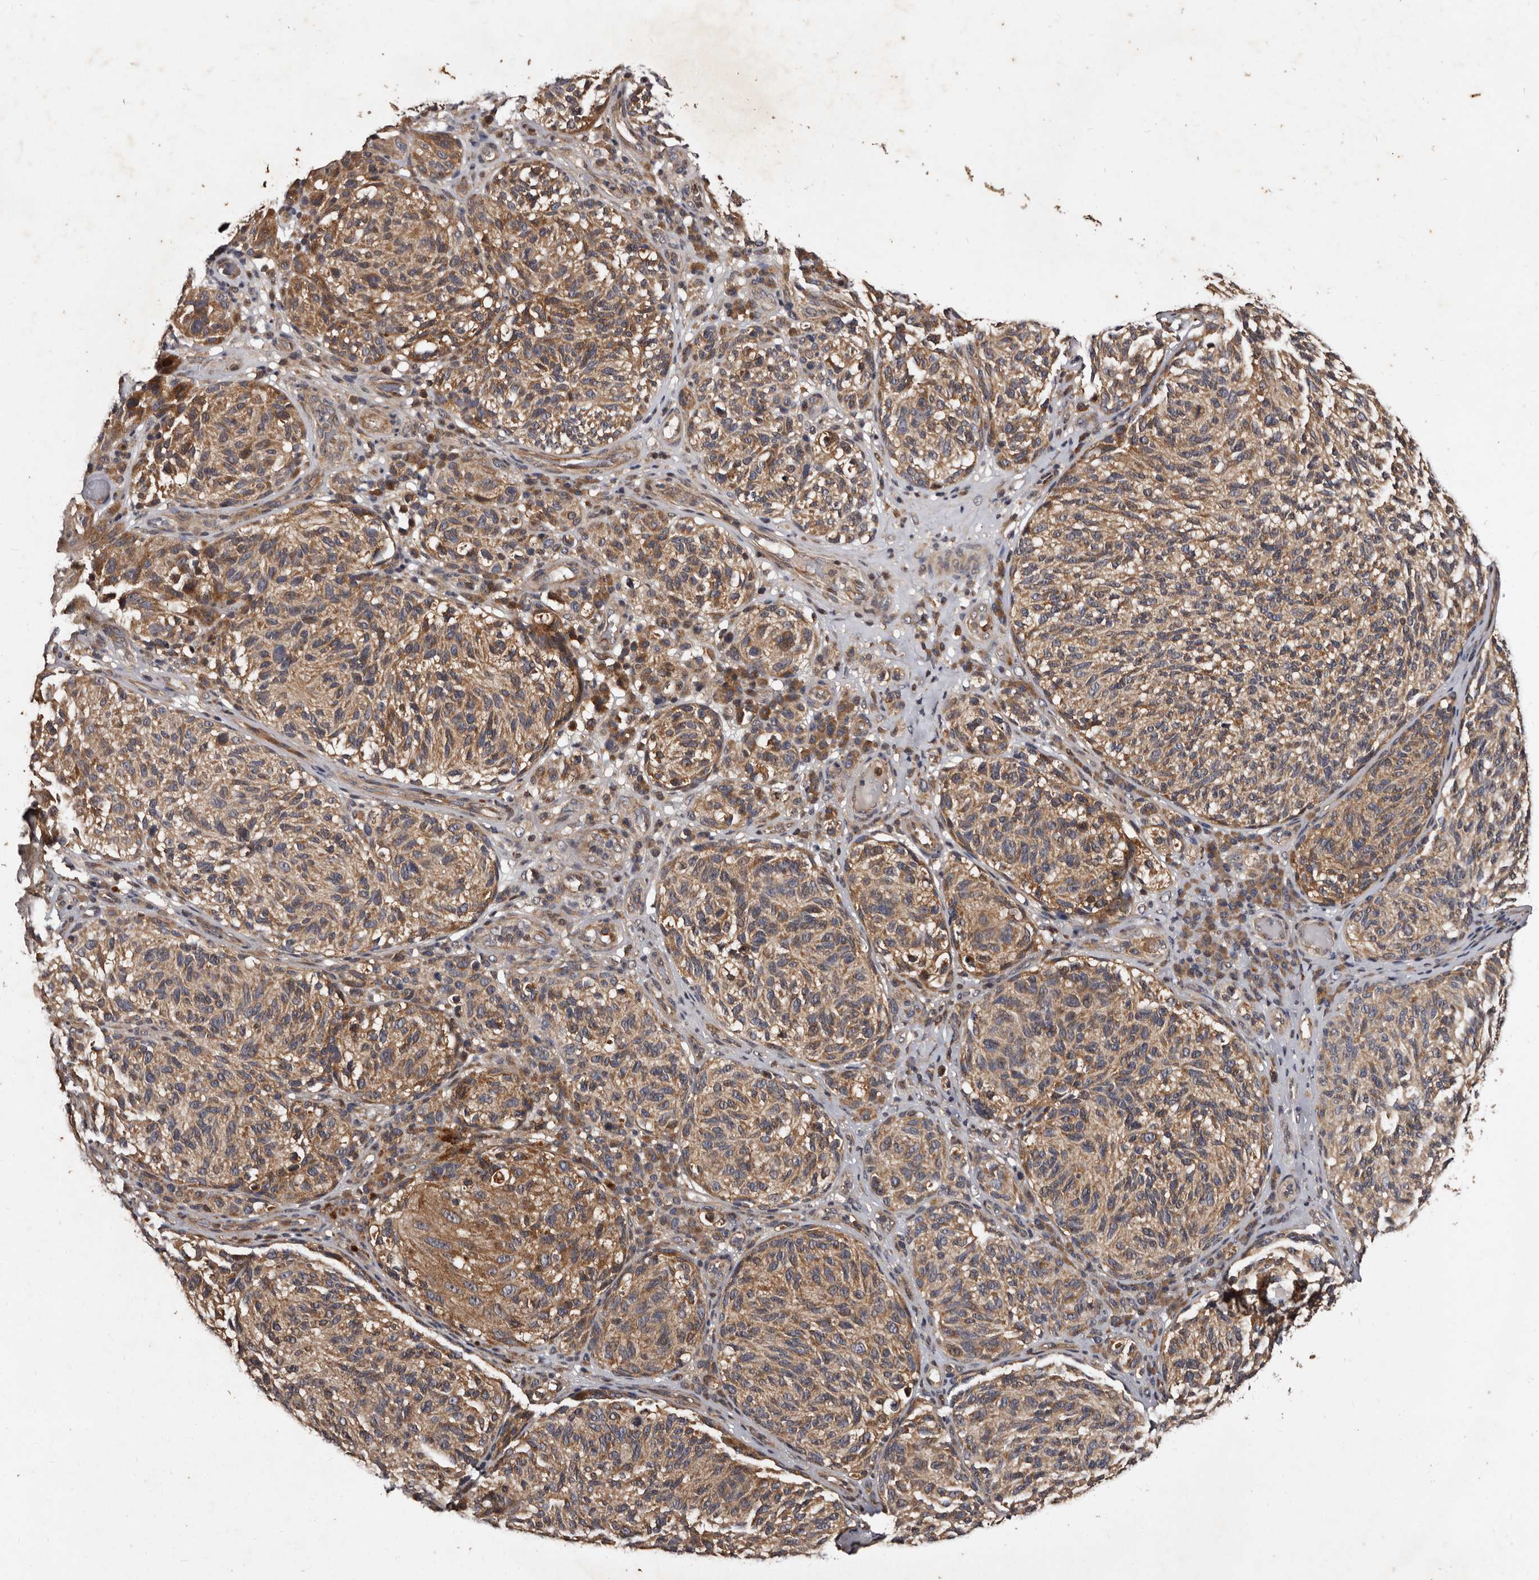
{"staining": {"intensity": "moderate", "quantity": ">75%", "location": "cytoplasmic/membranous"}, "tissue": "melanoma", "cell_type": "Tumor cells", "image_type": "cancer", "snomed": [{"axis": "morphology", "description": "Malignant melanoma, NOS"}, {"axis": "topography", "description": "Skin"}], "caption": "Immunohistochemistry (IHC) (DAB) staining of human malignant melanoma reveals moderate cytoplasmic/membranous protein staining in approximately >75% of tumor cells. The staining was performed using DAB (3,3'-diaminobenzidine), with brown indicating positive protein expression. Nuclei are stained blue with hematoxylin.", "gene": "MKRN3", "patient": {"sex": "female", "age": 73}}